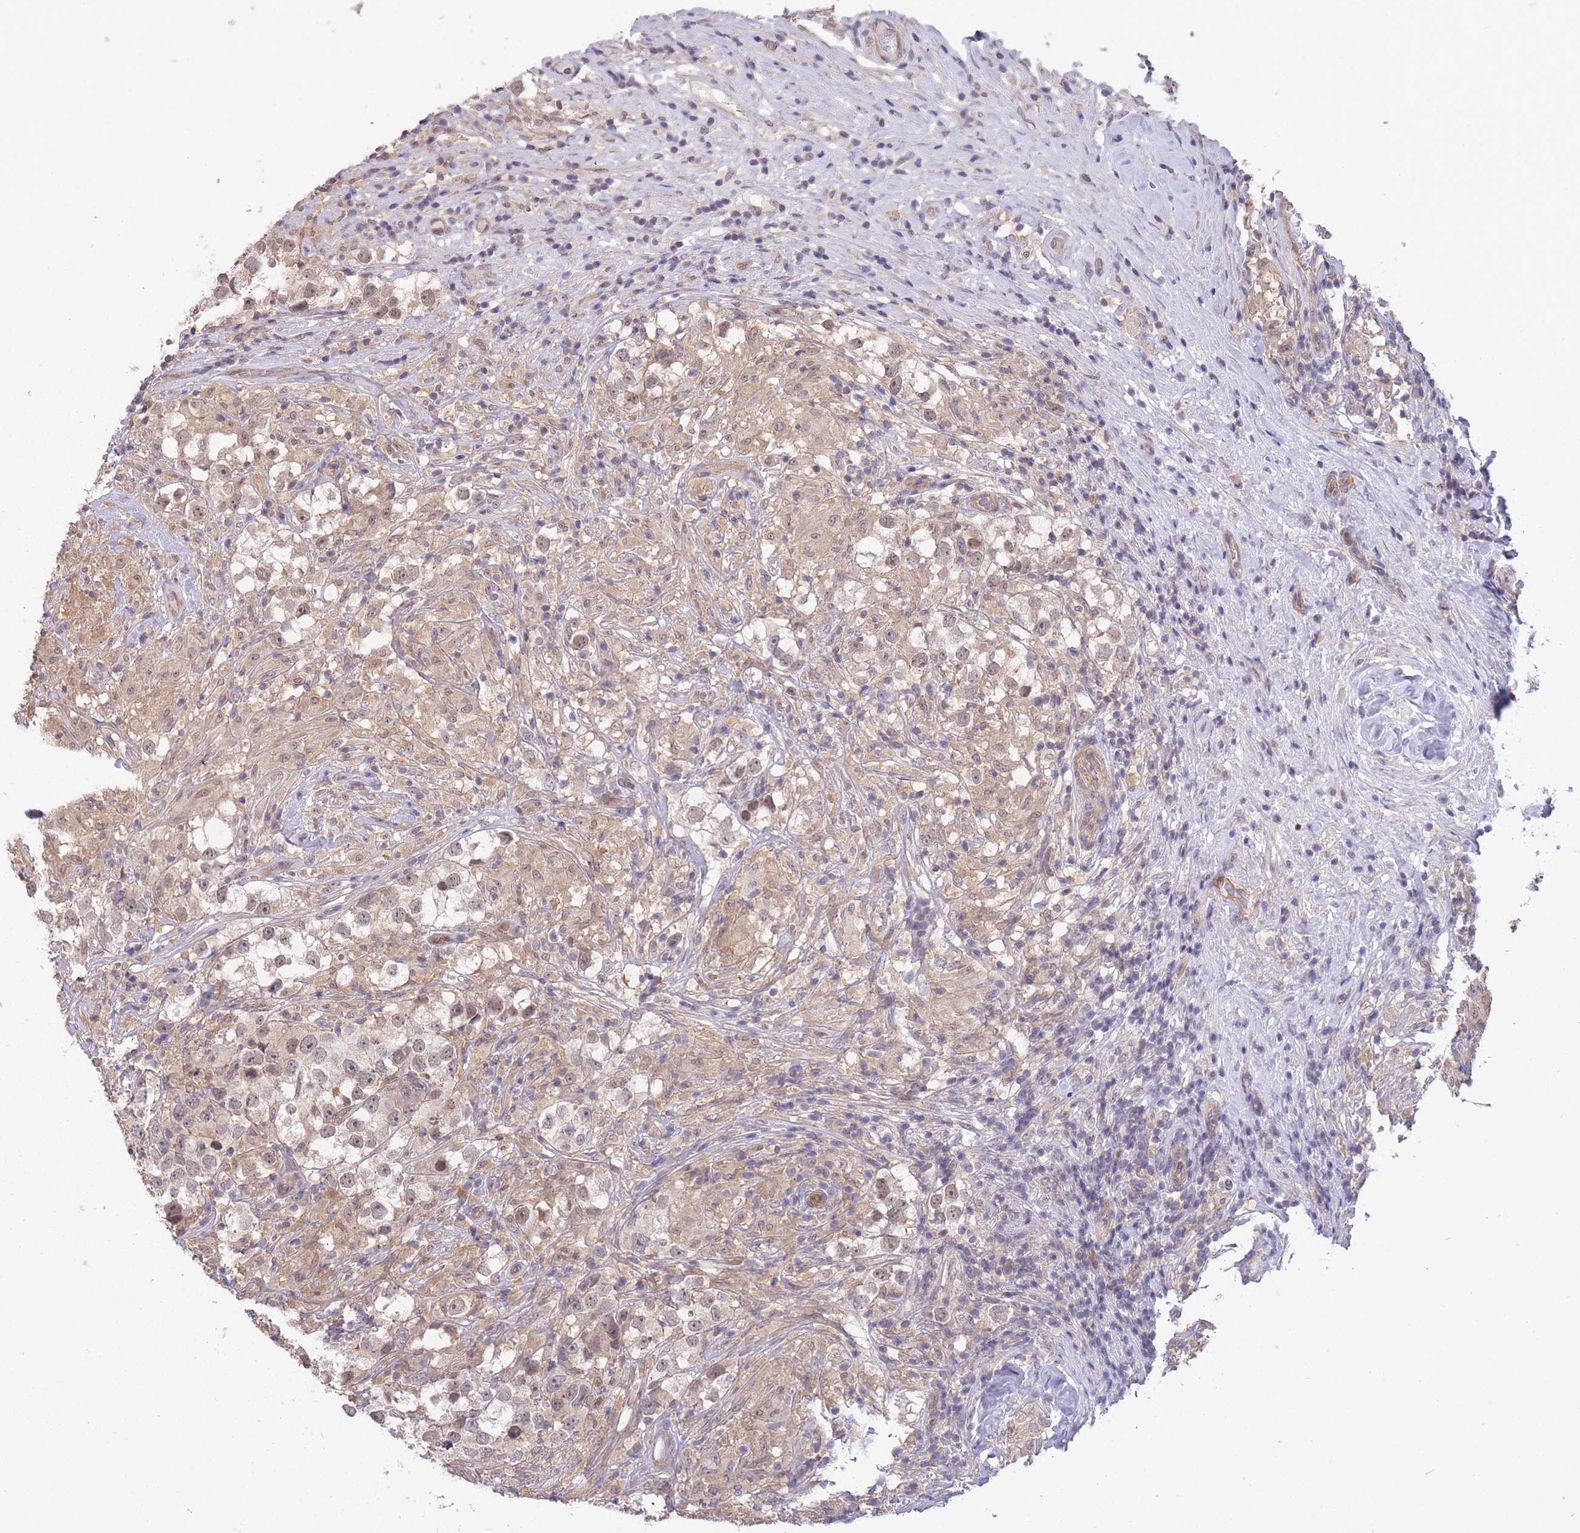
{"staining": {"intensity": "weak", "quantity": "<25%", "location": "nuclear"}, "tissue": "testis cancer", "cell_type": "Tumor cells", "image_type": "cancer", "snomed": [{"axis": "morphology", "description": "Seminoma, NOS"}, {"axis": "topography", "description": "Testis"}], "caption": "DAB (3,3'-diaminobenzidine) immunohistochemical staining of human testis seminoma displays no significant positivity in tumor cells.", "gene": "SMC6", "patient": {"sex": "male", "age": 46}}